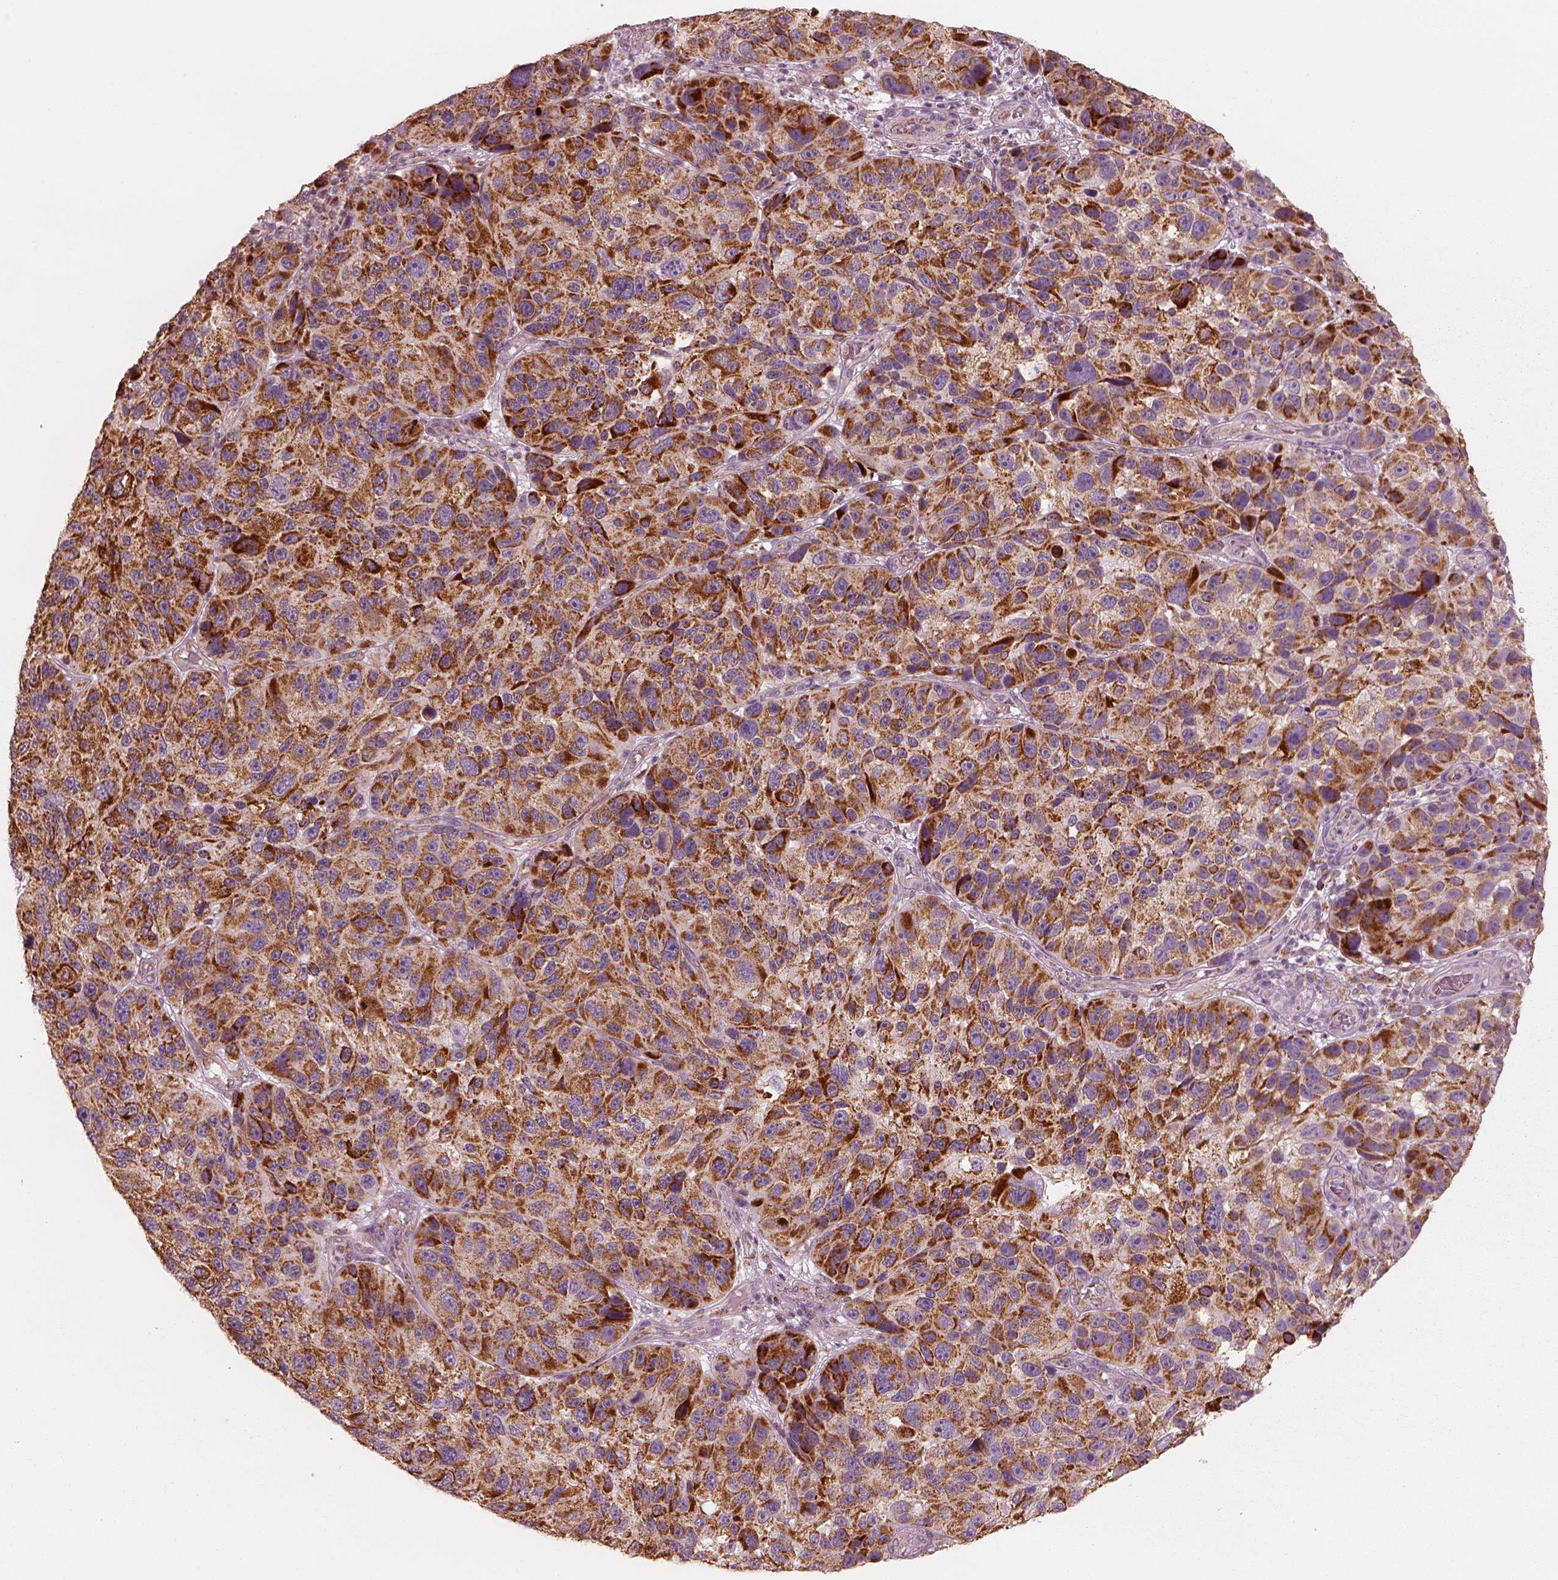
{"staining": {"intensity": "strong", "quantity": ">75%", "location": "cytoplasmic/membranous"}, "tissue": "melanoma", "cell_type": "Tumor cells", "image_type": "cancer", "snomed": [{"axis": "morphology", "description": "Malignant melanoma, NOS"}, {"axis": "topography", "description": "Skin"}], "caption": "Human melanoma stained for a protein (brown) shows strong cytoplasmic/membranous positive expression in about >75% of tumor cells.", "gene": "ENTPD6", "patient": {"sex": "male", "age": 53}}